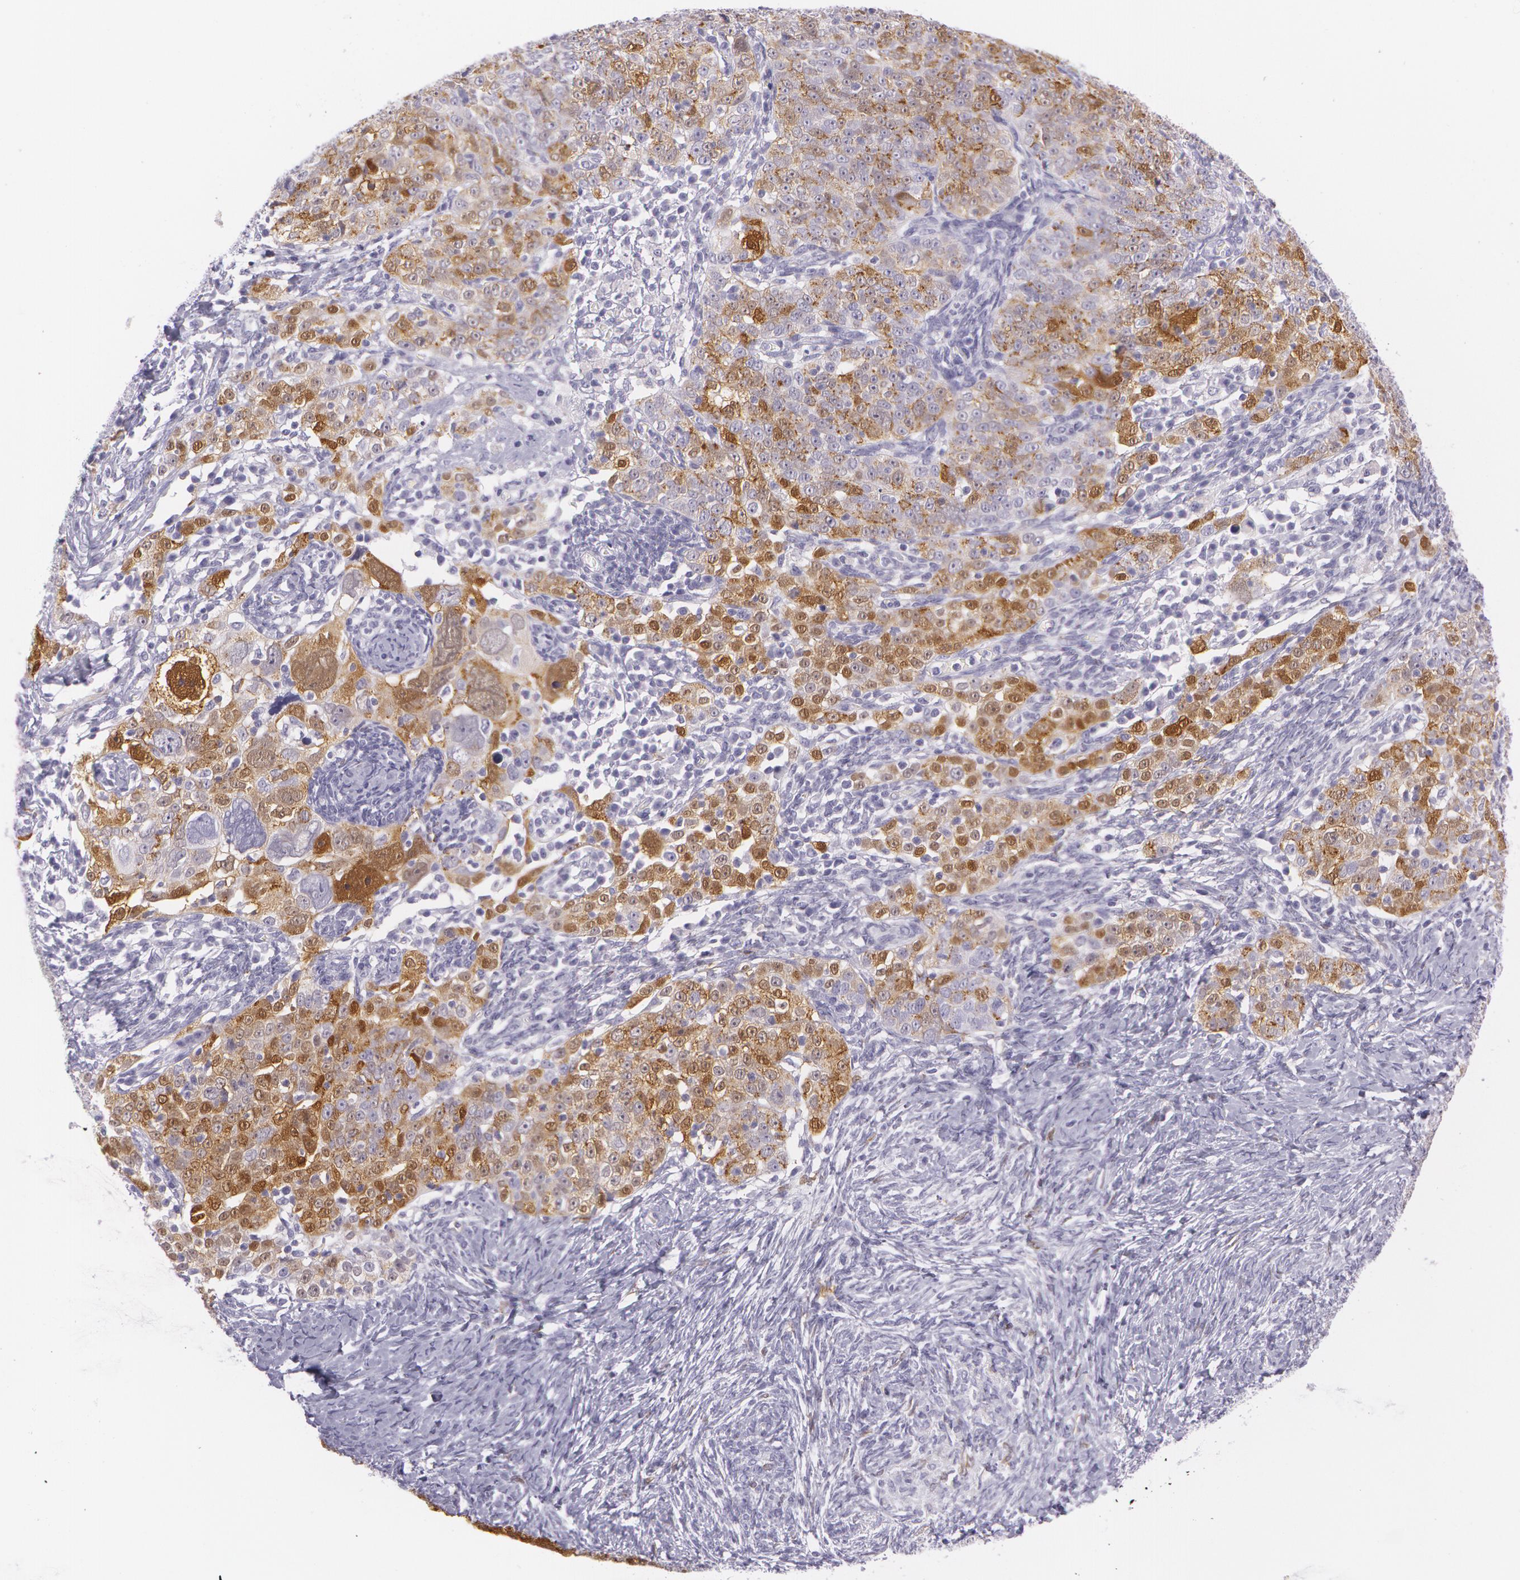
{"staining": {"intensity": "strong", "quantity": ">75%", "location": "cytoplasmic/membranous,nuclear"}, "tissue": "ovarian cancer", "cell_type": "Tumor cells", "image_type": "cancer", "snomed": [{"axis": "morphology", "description": "Normal tissue, NOS"}, {"axis": "morphology", "description": "Cystadenocarcinoma, serous, NOS"}, {"axis": "topography", "description": "Ovary"}], "caption": "The photomicrograph demonstrates staining of ovarian serous cystadenocarcinoma, revealing strong cytoplasmic/membranous and nuclear protein positivity (brown color) within tumor cells.", "gene": "SNCG", "patient": {"sex": "female", "age": 62}}